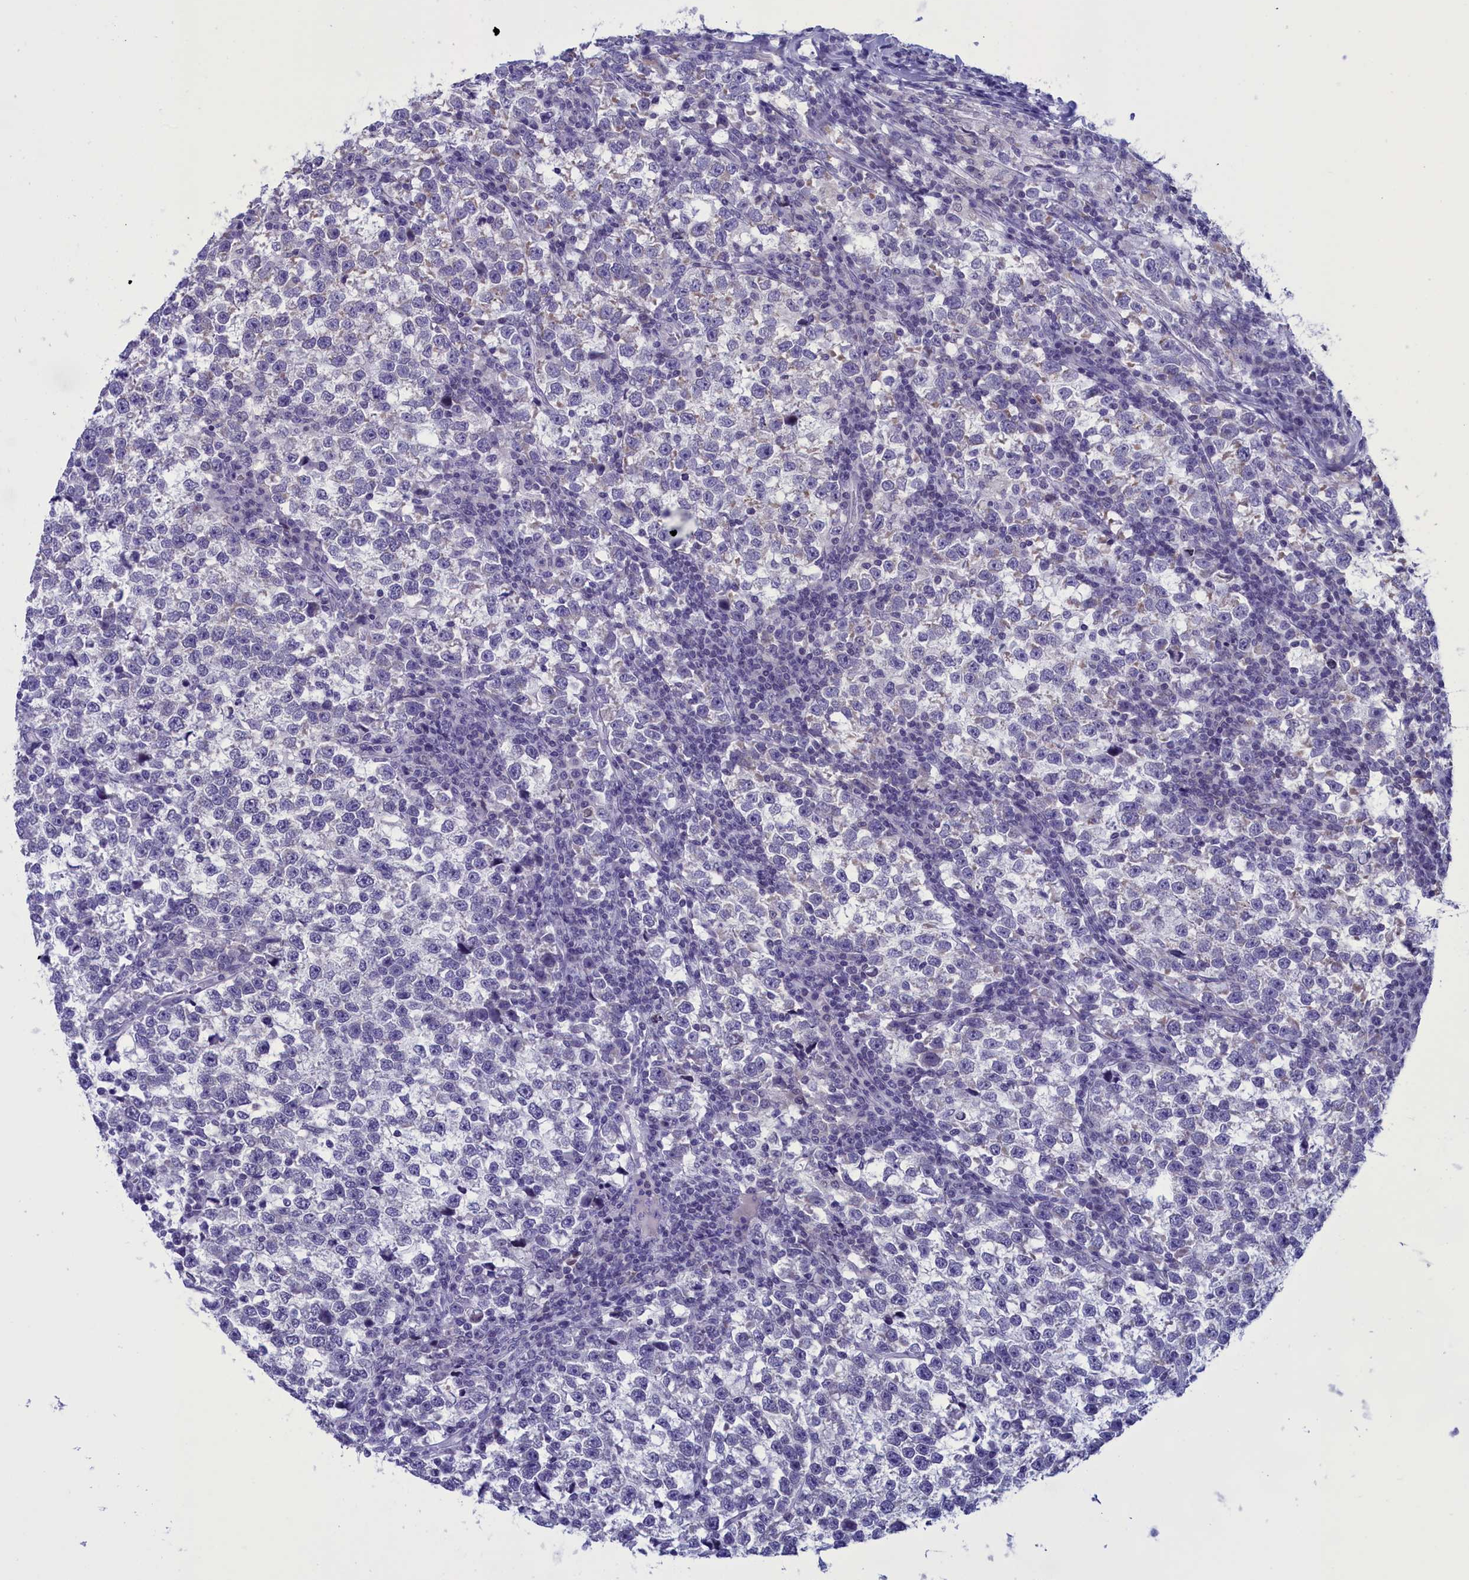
{"staining": {"intensity": "negative", "quantity": "none", "location": "none"}, "tissue": "testis cancer", "cell_type": "Tumor cells", "image_type": "cancer", "snomed": [{"axis": "morphology", "description": "Normal tissue, NOS"}, {"axis": "morphology", "description": "Seminoma, NOS"}, {"axis": "topography", "description": "Testis"}], "caption": "Immunohistochemistry (IHC) photomicrograph of seminoma (testis) stained for a protein (brown), which reveals no expression in tumor cells. Nuclei are stained in blue.", "gene": "PARS2", "patient": {"sex": "male", "age": 43}}